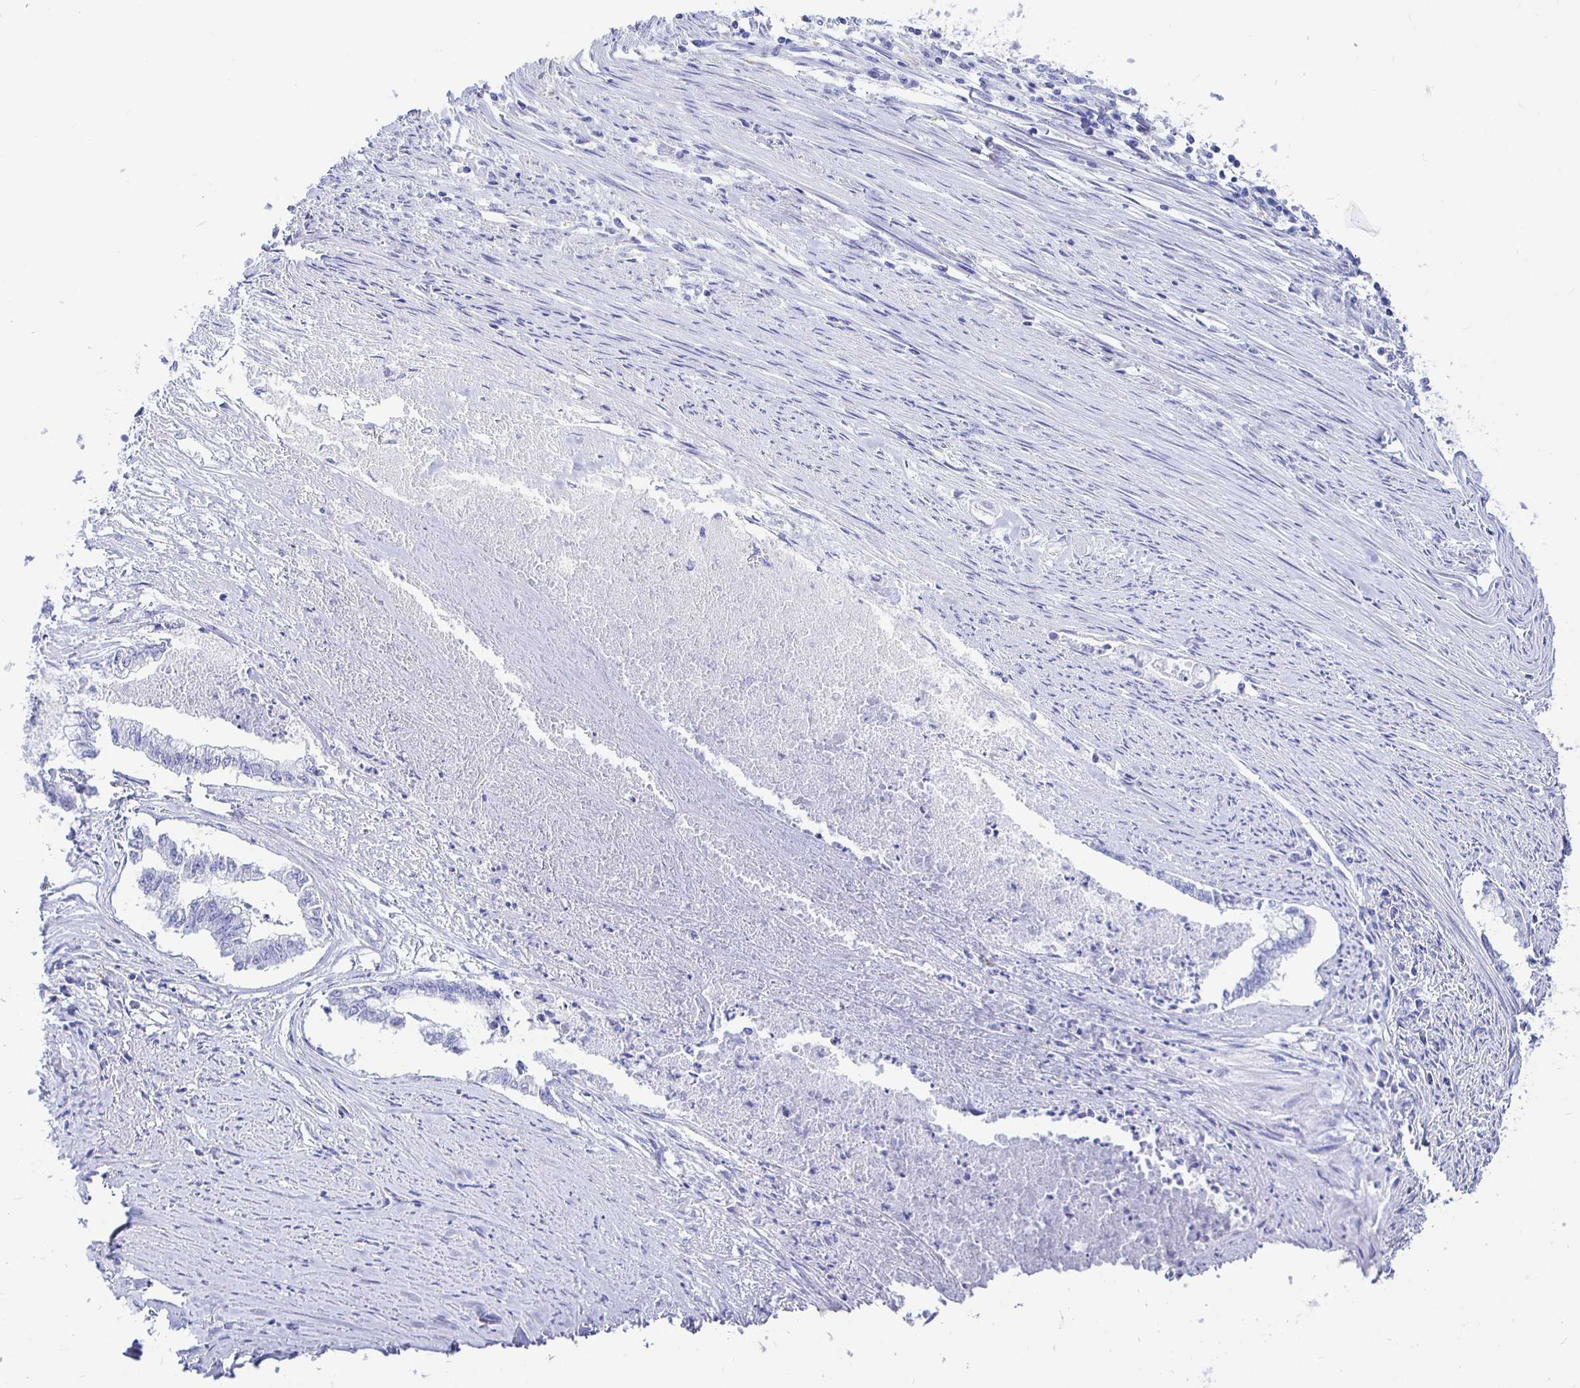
{"staining": {"intensity": "negative", "quantity": "none", "location": "none"}, "tissue": "endometrial cancer", "cell_type": "Tumor cells", "image_type": "cancer", "snomed": [{"axis": "morphology", "description": "Adenocarcinoma, NOS"}, {"axis": "topography", "description": "Endometrium"}], "caption": "The IHC histopathology image has no significant expression in tumor cells of adenocarcinoma (endometrial) tissue.", "gene": "UMOD", "patient": {"sex": "female", "age": 79}}